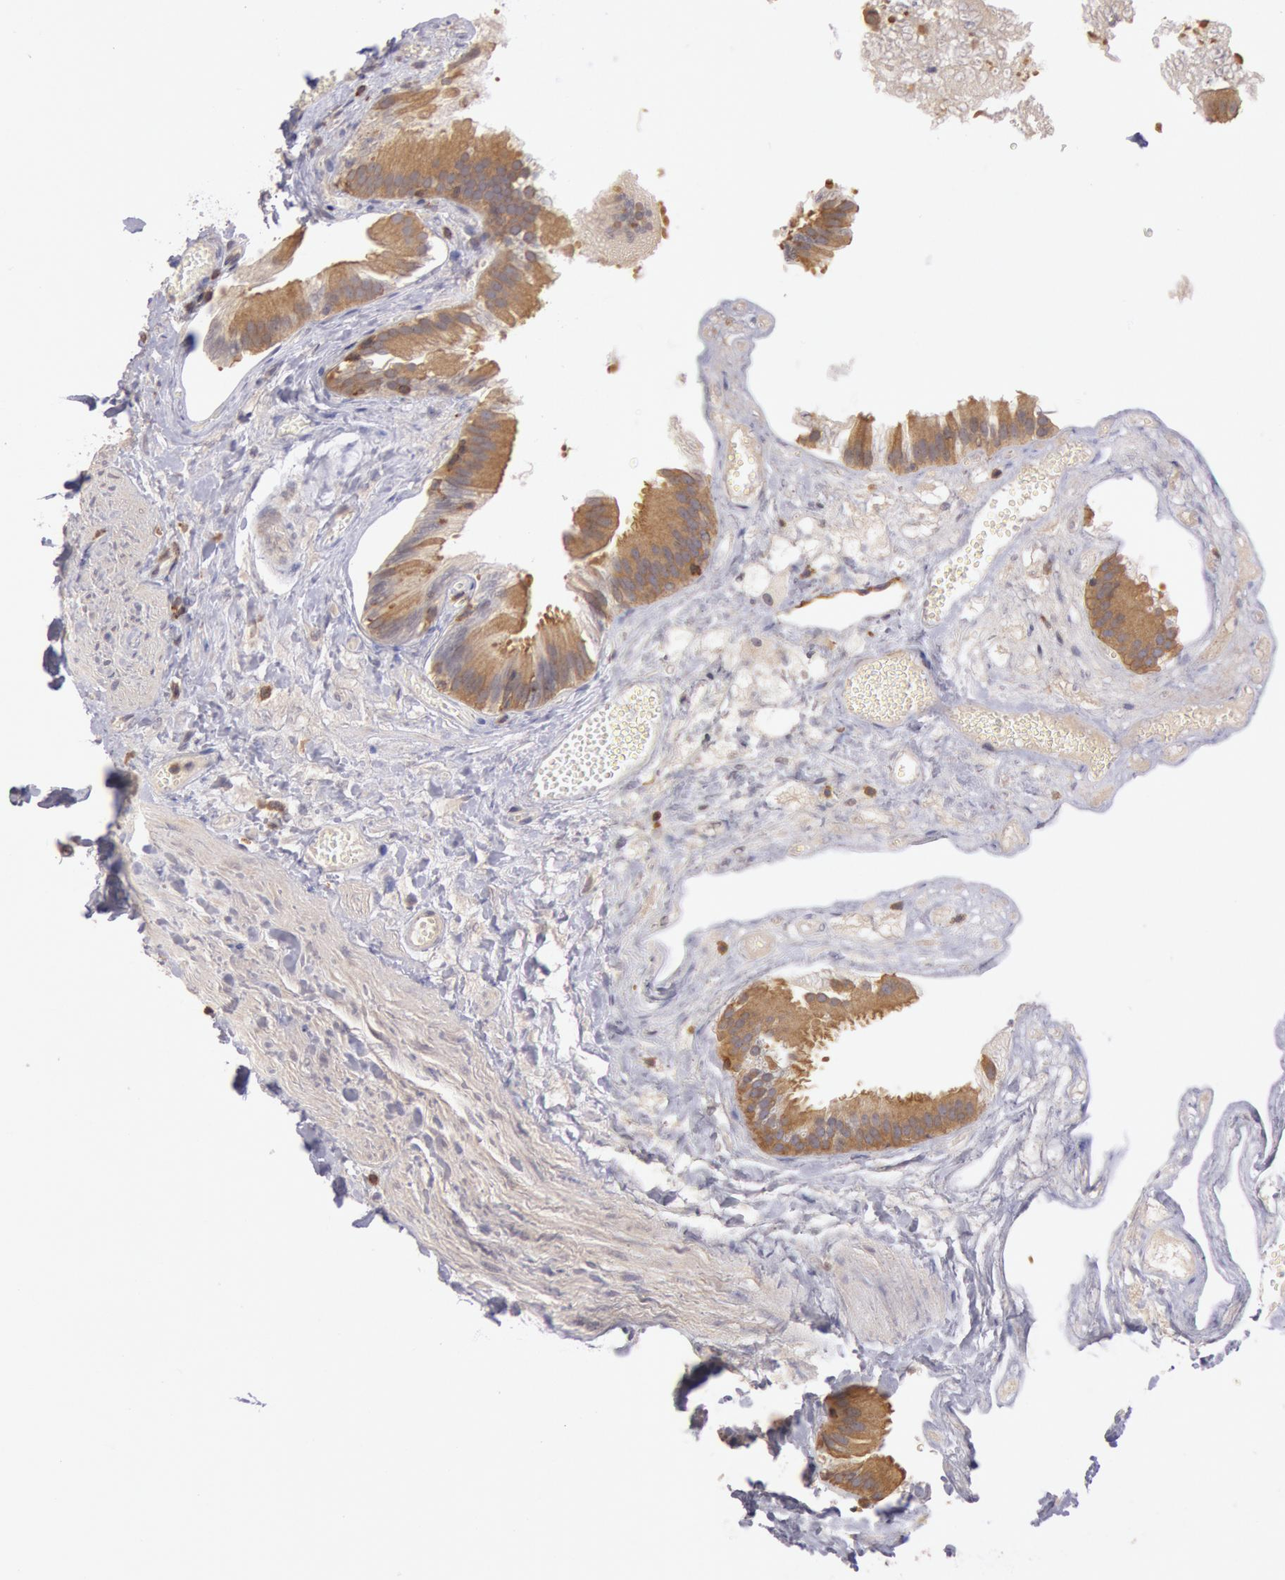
{"staining": {"intensity": "strong", "quantity": ">75%", "location": "cytoplasmic/membranous"}, "tissue": "gallbladder", "cell_type": "Glandular cells", "image_type": "normal", "snomed": [{"axis": "morphology", "description": "Normal tissue, NOS"}, {"axis": "topography", "description": "Gallbladder"}], "caption": "Gallbladder stained with DAB IHC reveals high levels of strong cytoplasmic/membranous staining in about >75% of glandular cells.", "gene": "NMT2", "patient": {"sex": "female", "age": 24}}